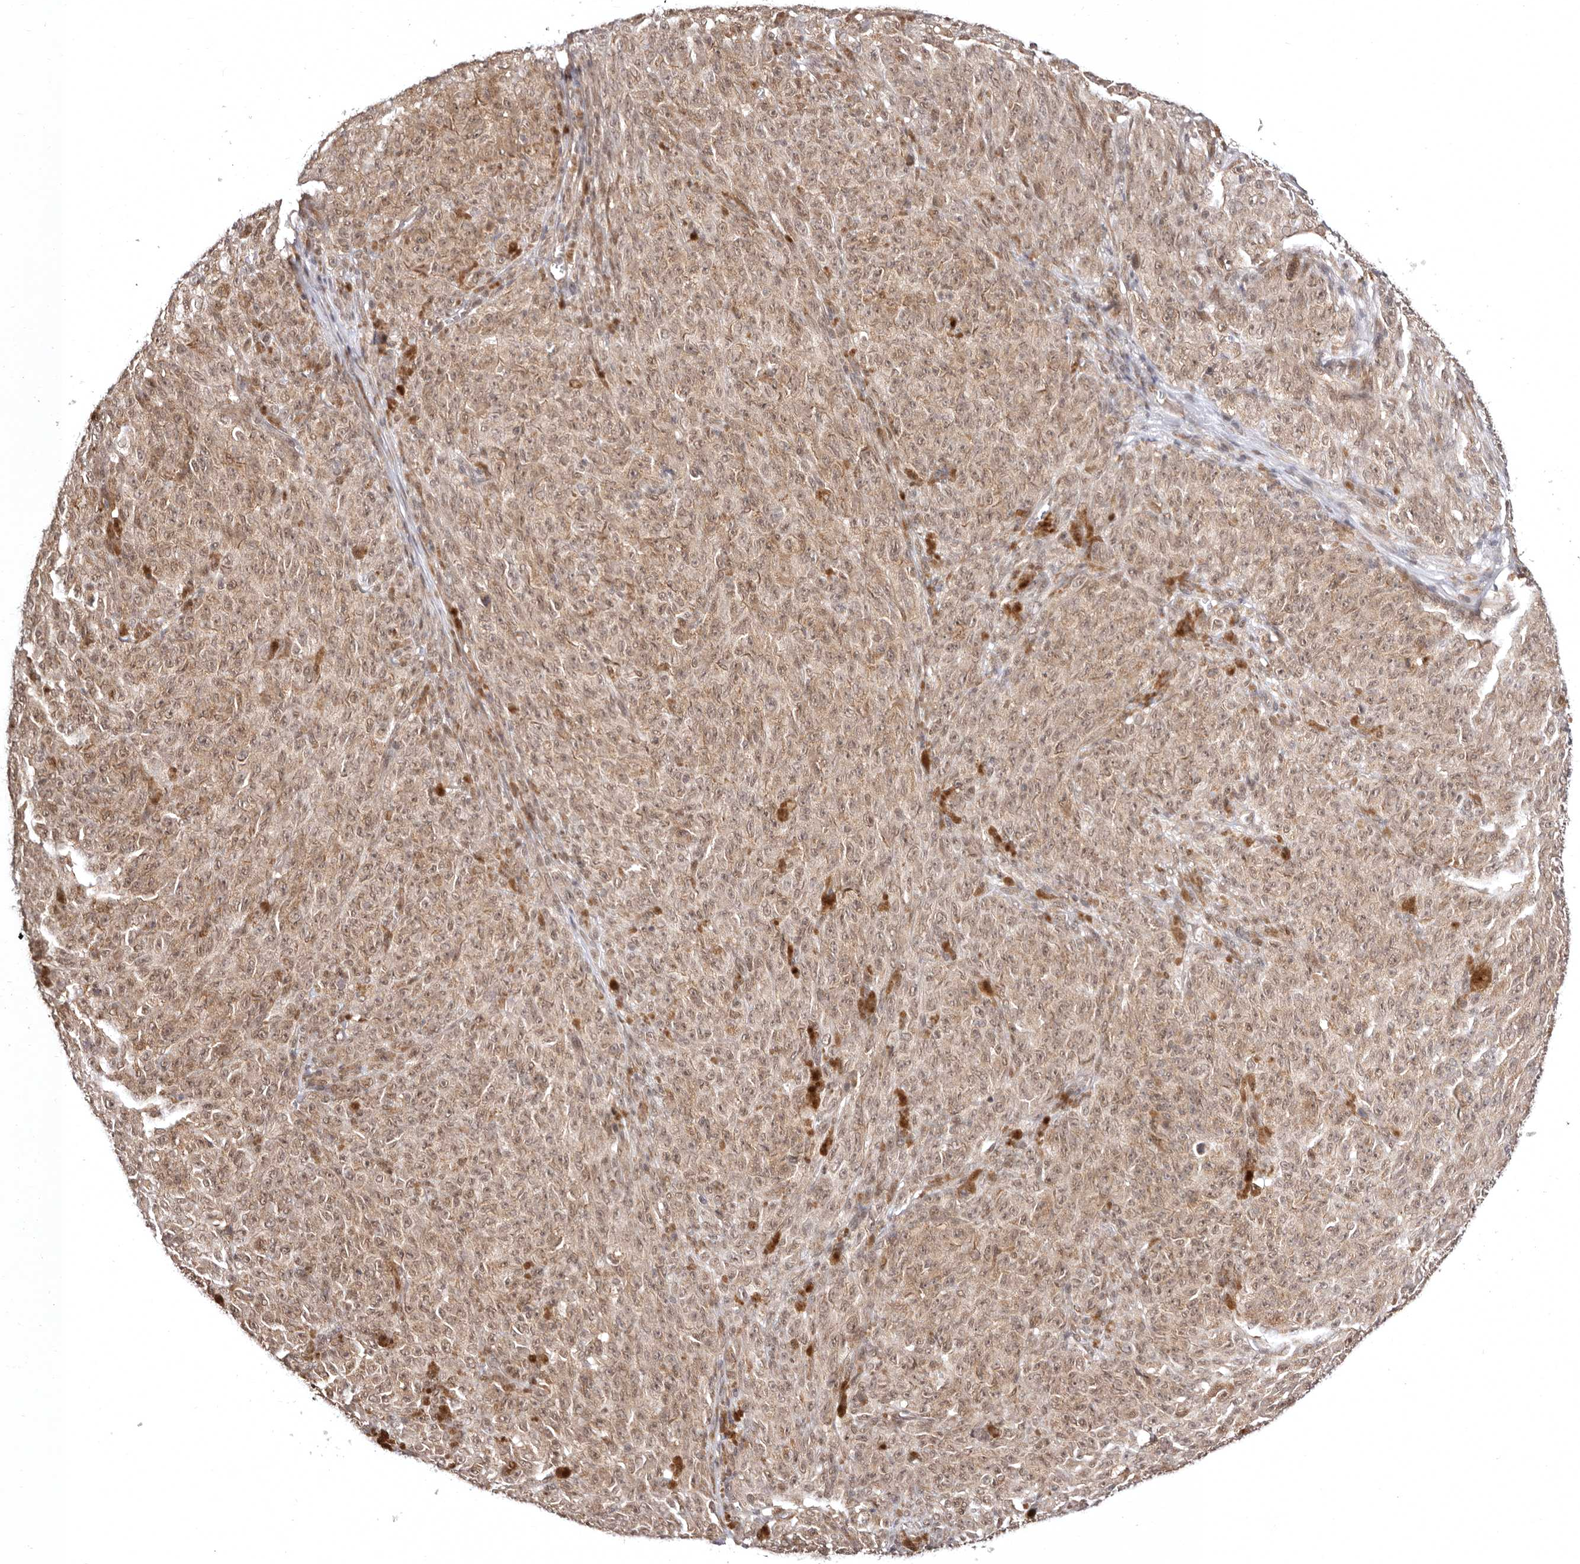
{"staining": {"intensity": "weak", "quantity": ">75%", "location": "cytoplasmic/membranous,nuclear"}, "tissue": "melanoma", "cell_type": "Tumor cells", "image_type": "cancer", "snomed": [{"axis": "morphology", "description": "Malignant melanoma, NOS"}, {"axis": "topography", "description": "Skin"}], "caption": "DAB immunohistochemical staining of malignant melanoma demonstrates weak cytoplasmic/membranous and nuclear protein positivity in approximately >75% of tumor cells.", "gene": "MED8", "patient": {"sex": "female", "age": 82}}